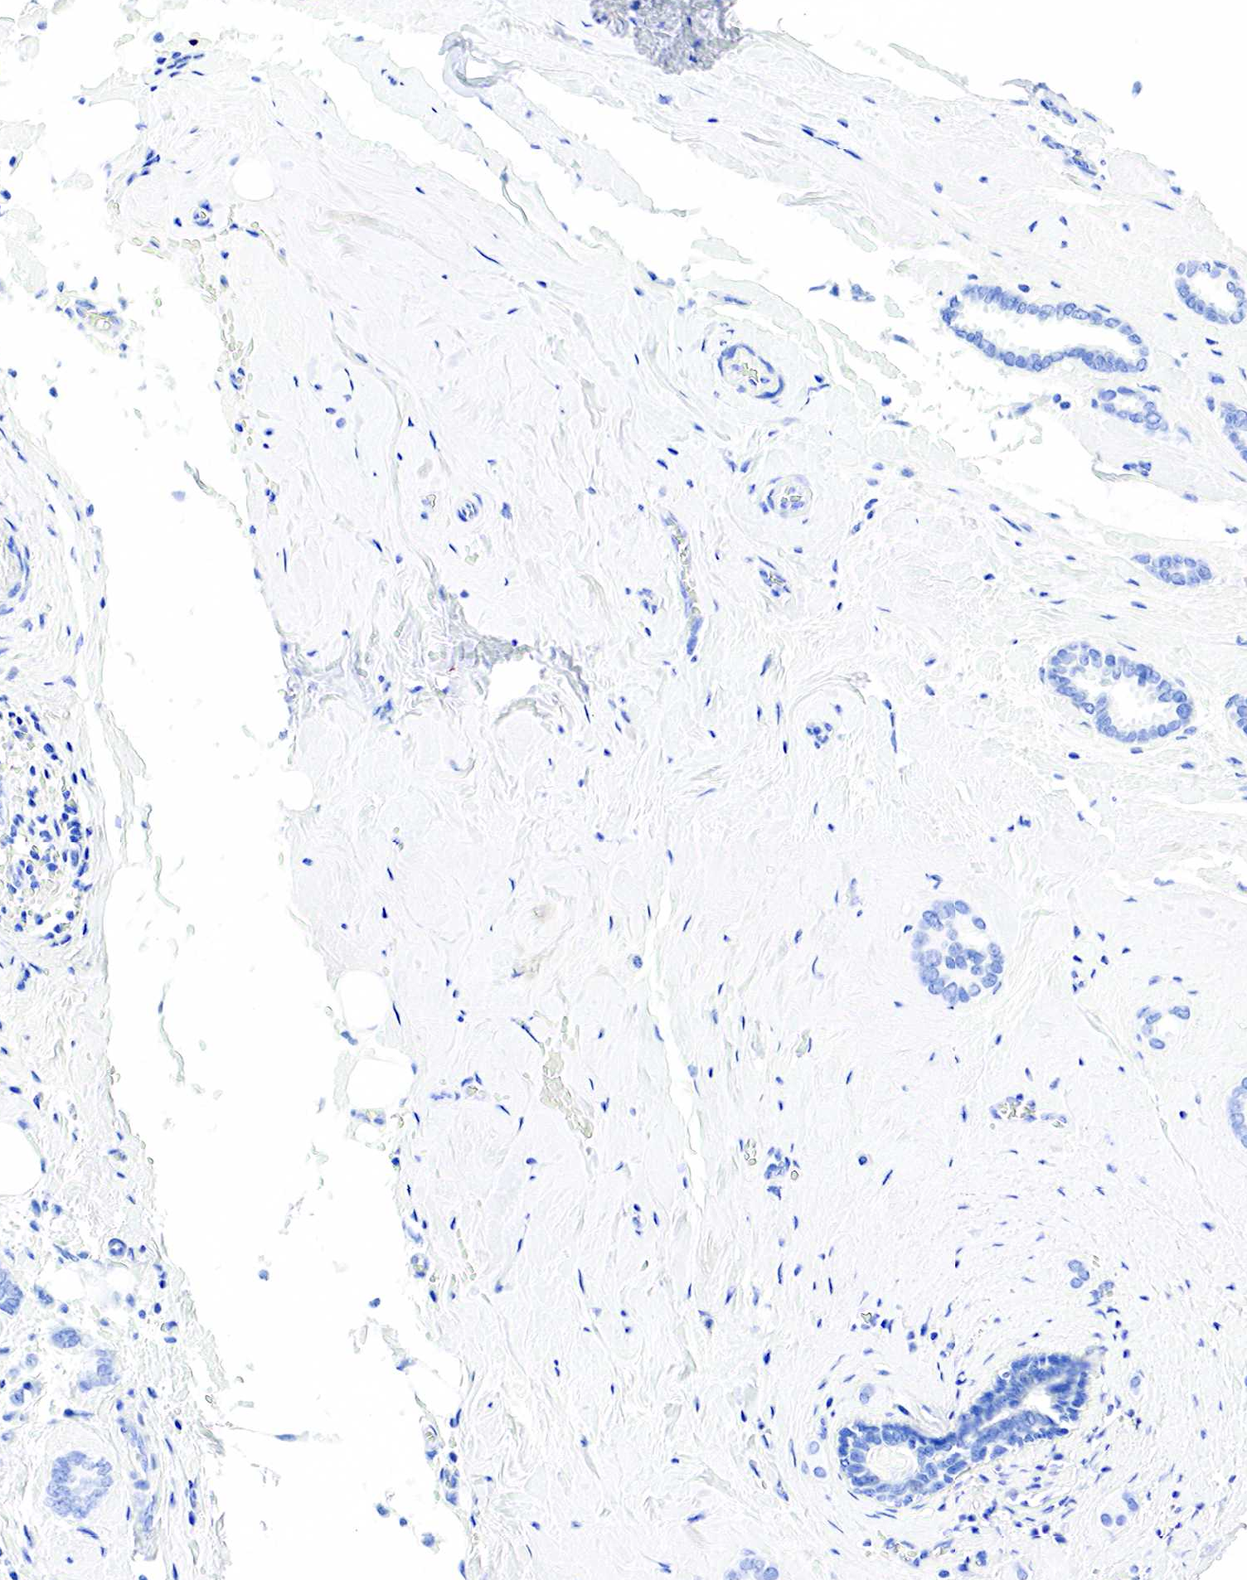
{"staining": {"intensity": "negative", "quantity": "none", "location": "none"}, "tissue": "breast cancer", "cell_type": "Tumor cells", "image_type": "cancer", "snomed": [{"axis": "morphology", "description": "Duct carcinoma"}, {"axis": "topography", "description": "Breast"}], "caption": "The immunohistochemistry (IHC) micrograph has no significant staining in tumor cells of breast infiltrating ductal carcinoma tissue.", "gene": "PTH", "patient": {"sex": "female", "age": 50}}